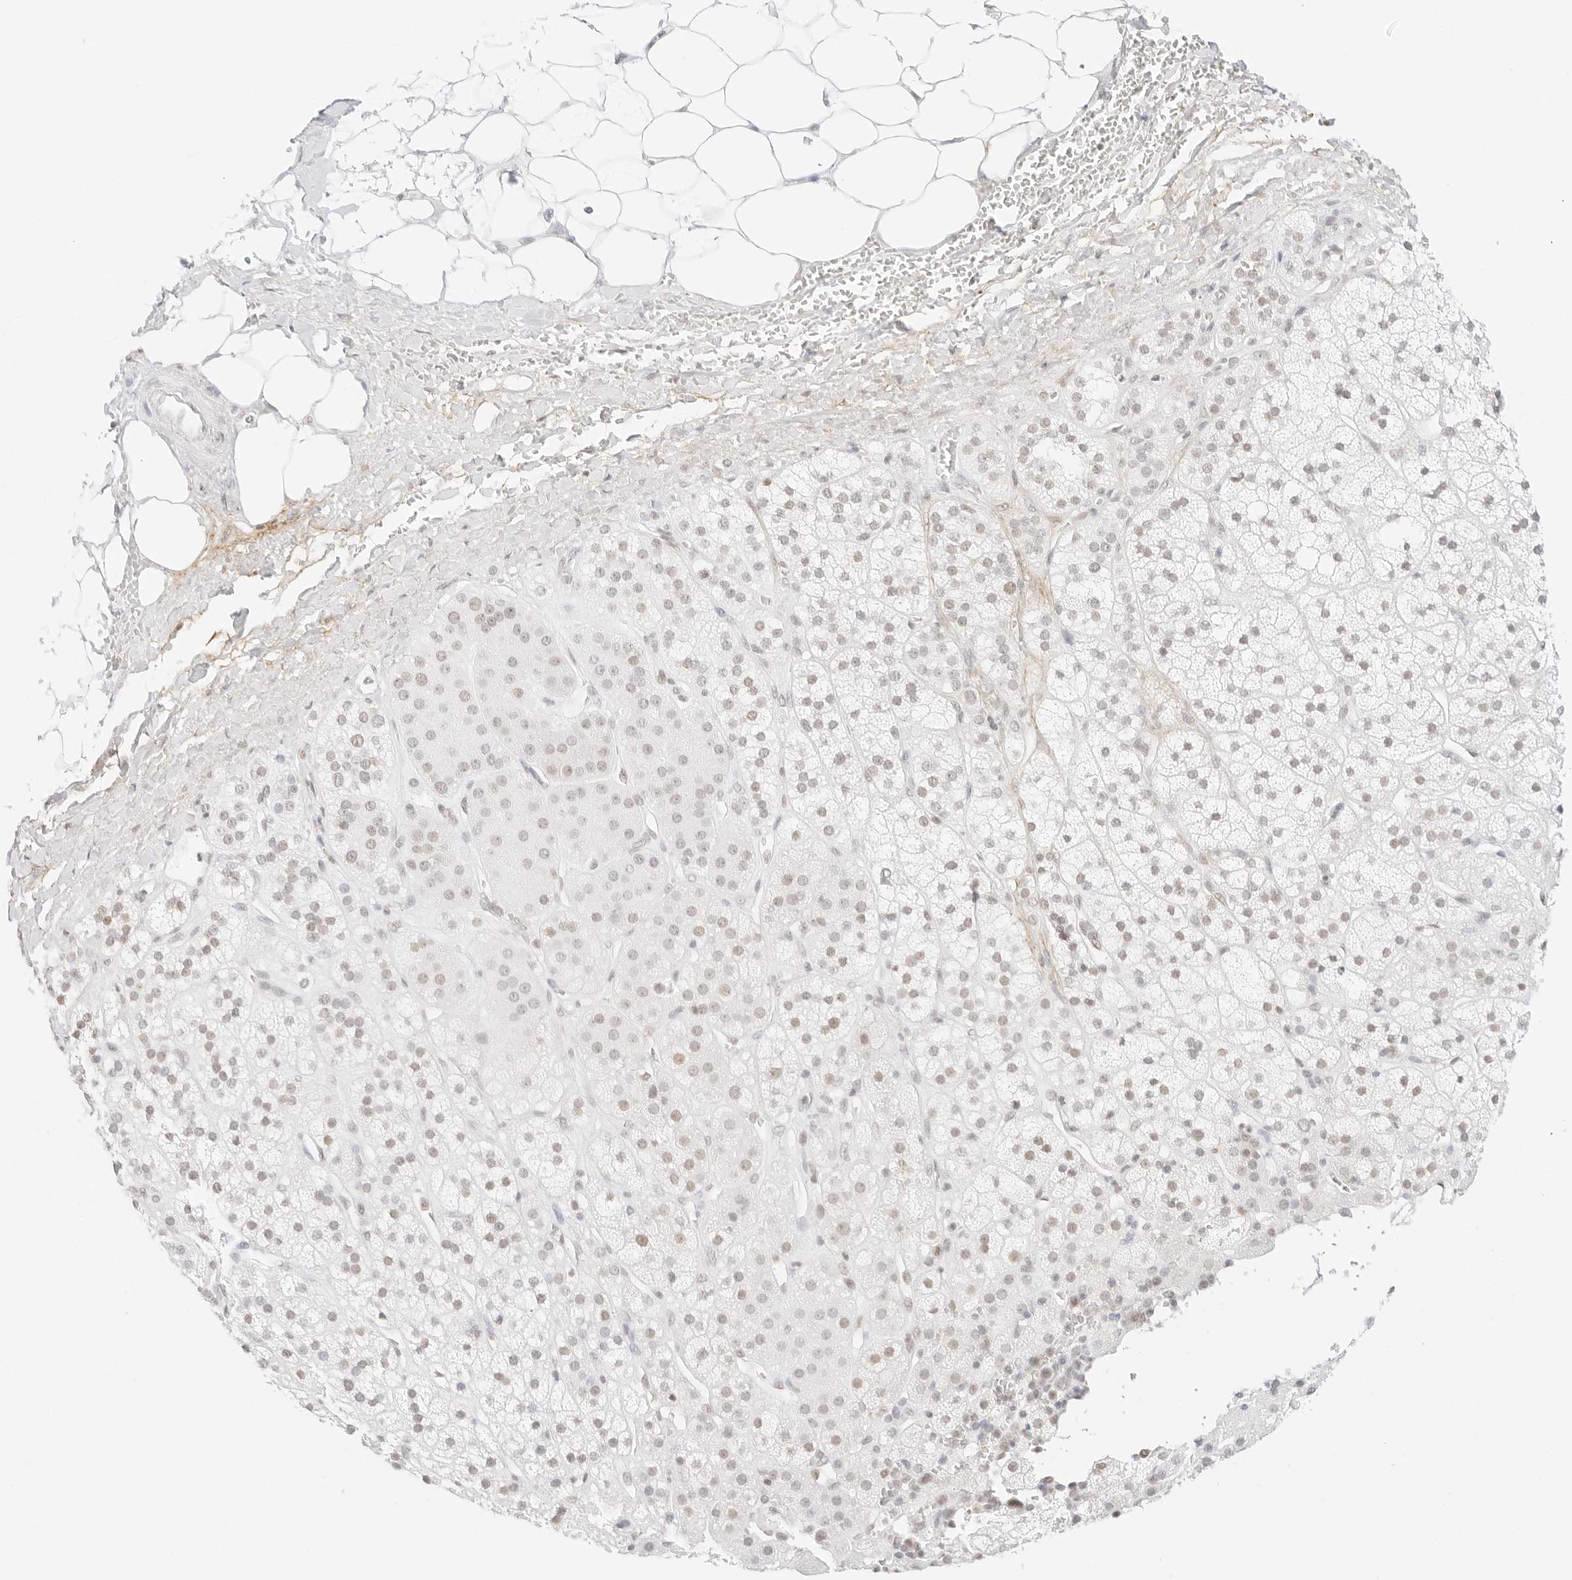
{"staining": {"intensity": "weak", "quantity": "25%-75%", "location": "nuclear"}, "tissue": "adrenal gland", "cell_type": "Glandular cells", "image_type": "normal", "snomed": [{"axis": "morphology", "description": "Normal tissue, NOS"}, {"axis": "topography", "description": "Adrenal gland"}], "caption": "IHC image of normal adrenal gland: human adrenal gland stained using IHC displays low levels of weak protein expression localized specifically in the nuclear of glandular cells, appearing as a nuclear brown color.", "gene": "FBLN5", "patient": {"sex": "male", "age": 56}}